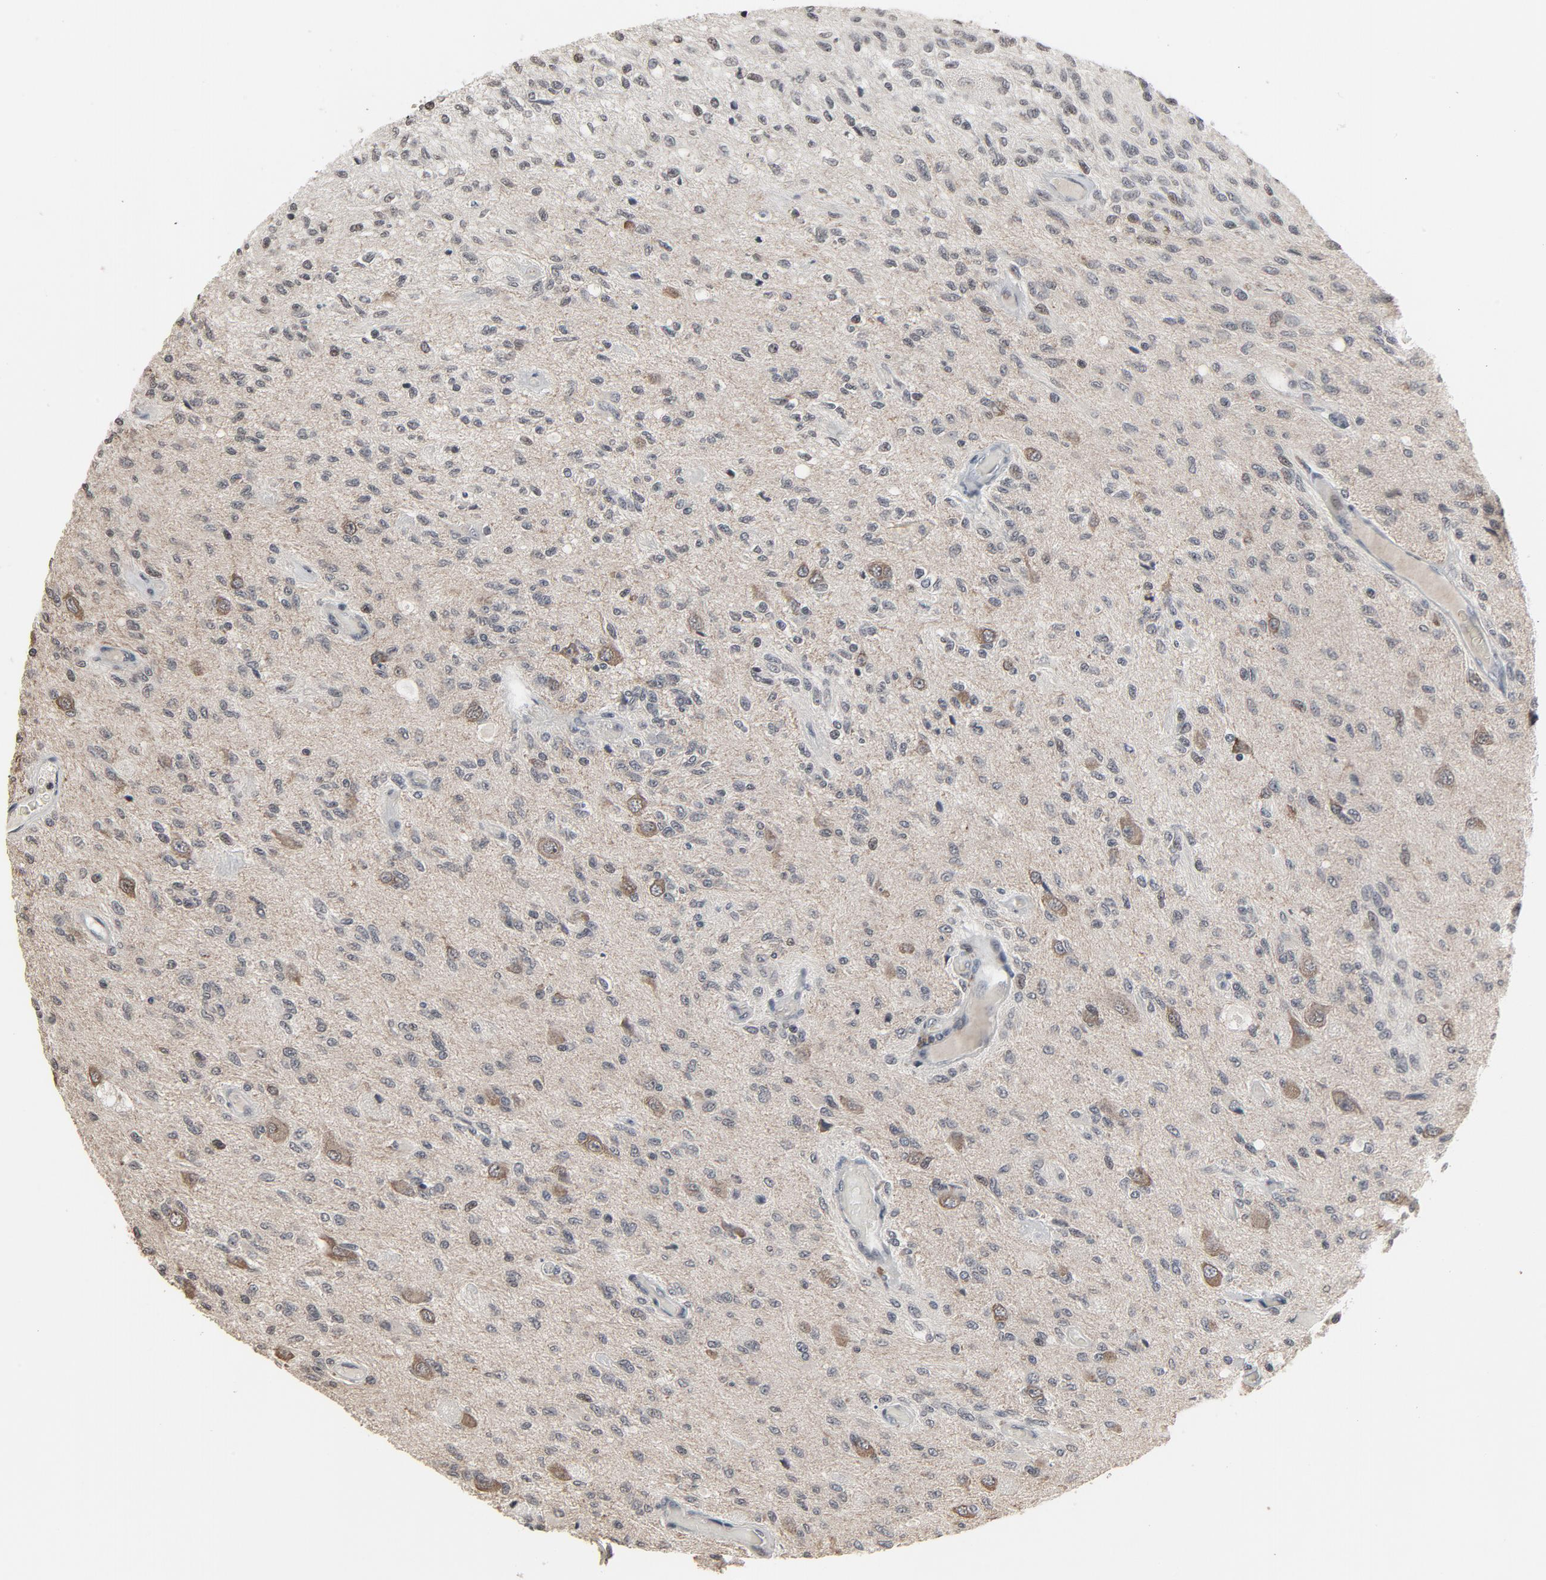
{"staining": {"intensity": "weak", "quantity": "<25%", "location": "nuclear"}, "tissue": "glioma", "cell_type": "Tumor cells", "image_type": "cancer", "snomed": [{"axis": "morphology", "description": "Normal tissue, NOS"}, {"axis": "morphology", "description": "Glioma, malignant, High grade"}, {"axis": "topography", "description": "Cerebral cortex"}], "caption": "Malignant high-grade glioma was stained to show a protein in brown. There is no significant positivity in tumor cells. (Stains: DAB (3,3'-diaminobenzidine) IHC with hematoxylin counter stain, Microscopy: brightfield microscopy at high magnification).", "gene": "POM121", "patient": {"sex": "male", "age": 77}}